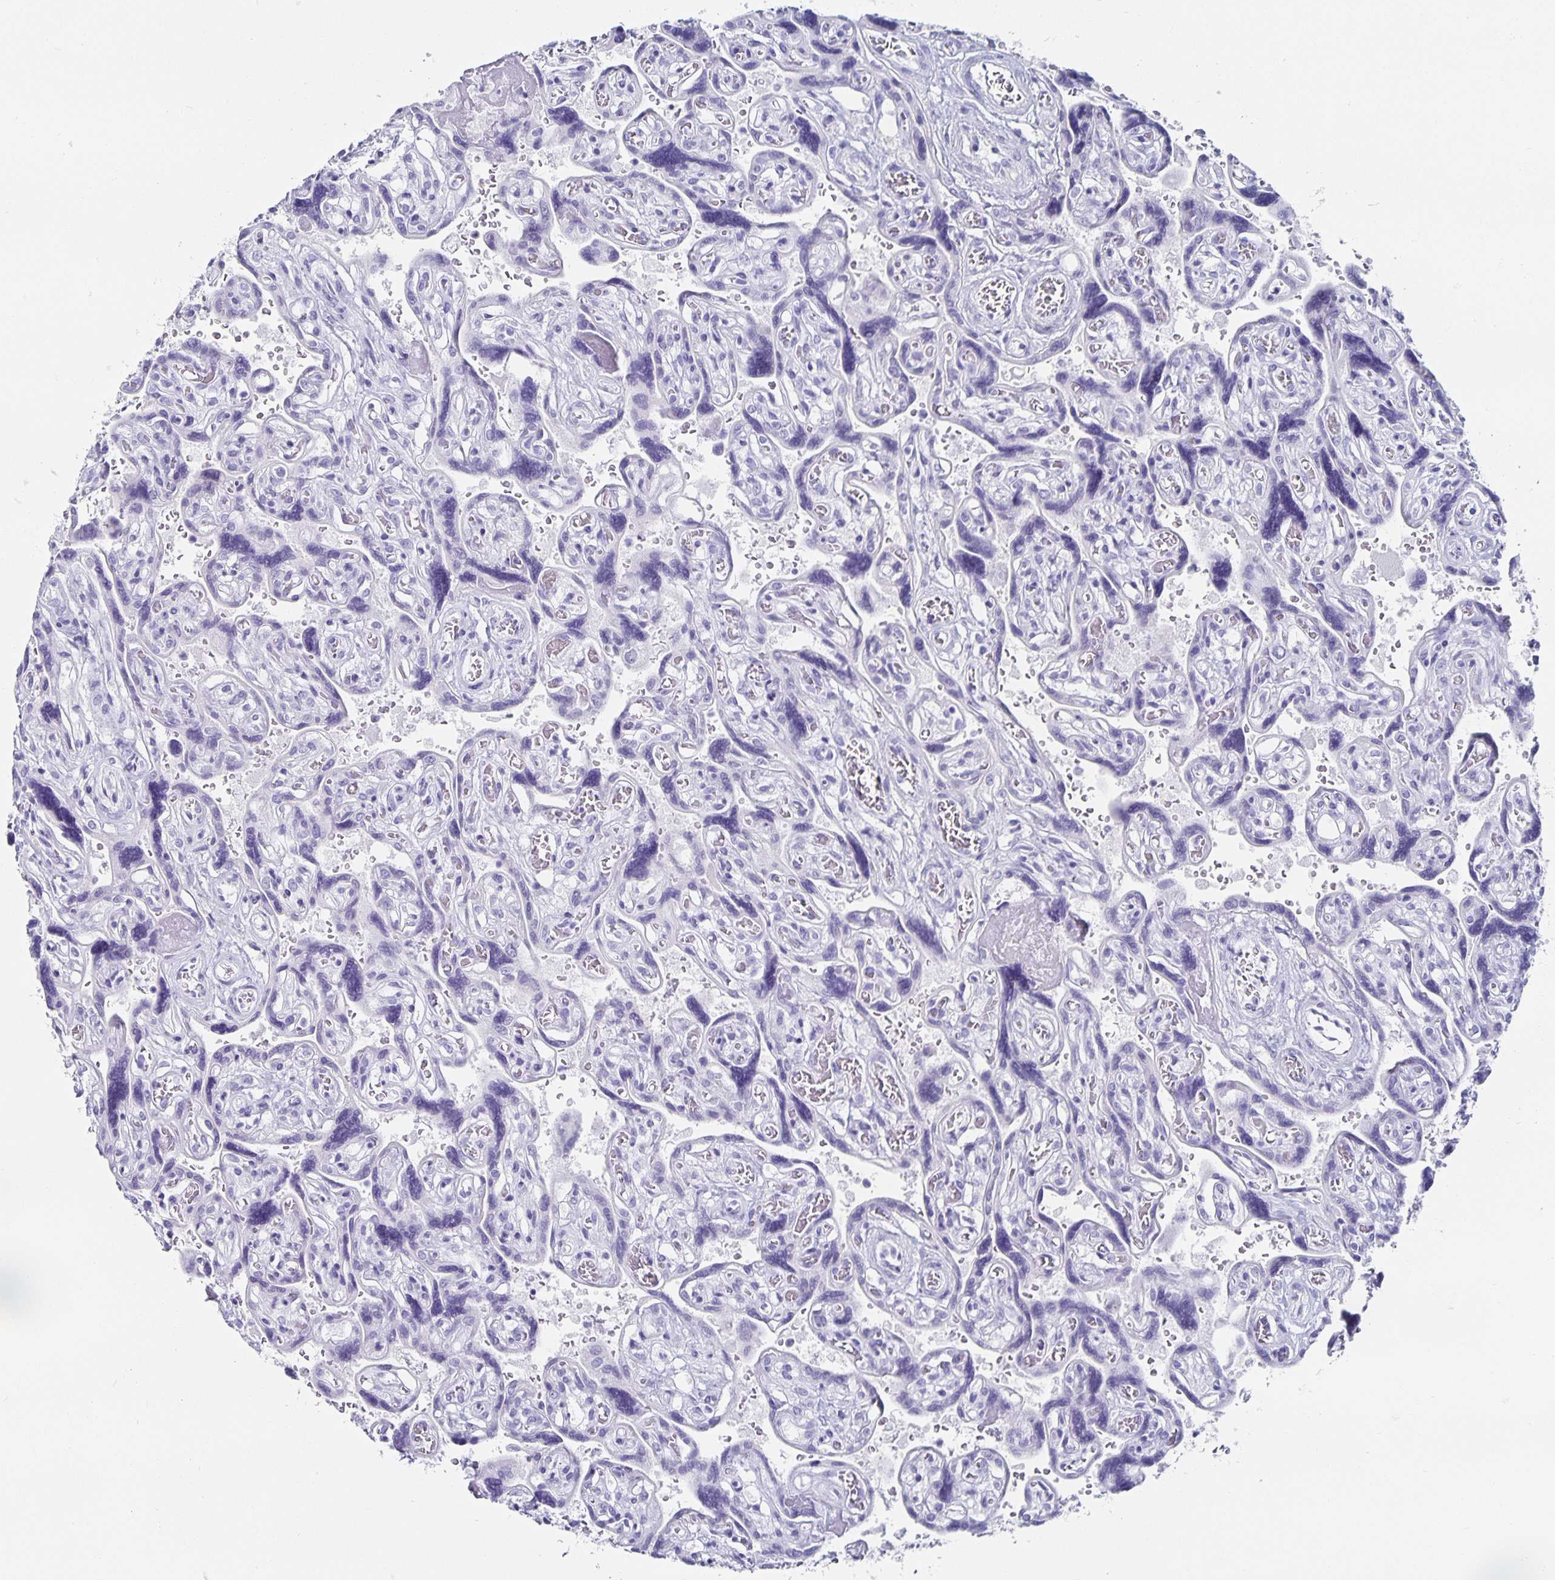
{"staining": {"intensity": "negative", "quantity": "none", "location": "none"}, "tissue": "placenta", "cell_type": "Decidual cells", "image_type": "normal", "snomed": [{"axis": "morphology", "description": "Normal tissue, NOS"}, {"axis": "topography", "description": "Placenta"}], "caption": "High power microscopy micrograph of an immunohistochemistry histopathology image of benign placenta, revealing no significant positivity in decidual cells.", "gene": "CHGA", "patient": {"sex": "female", "age": 32}}